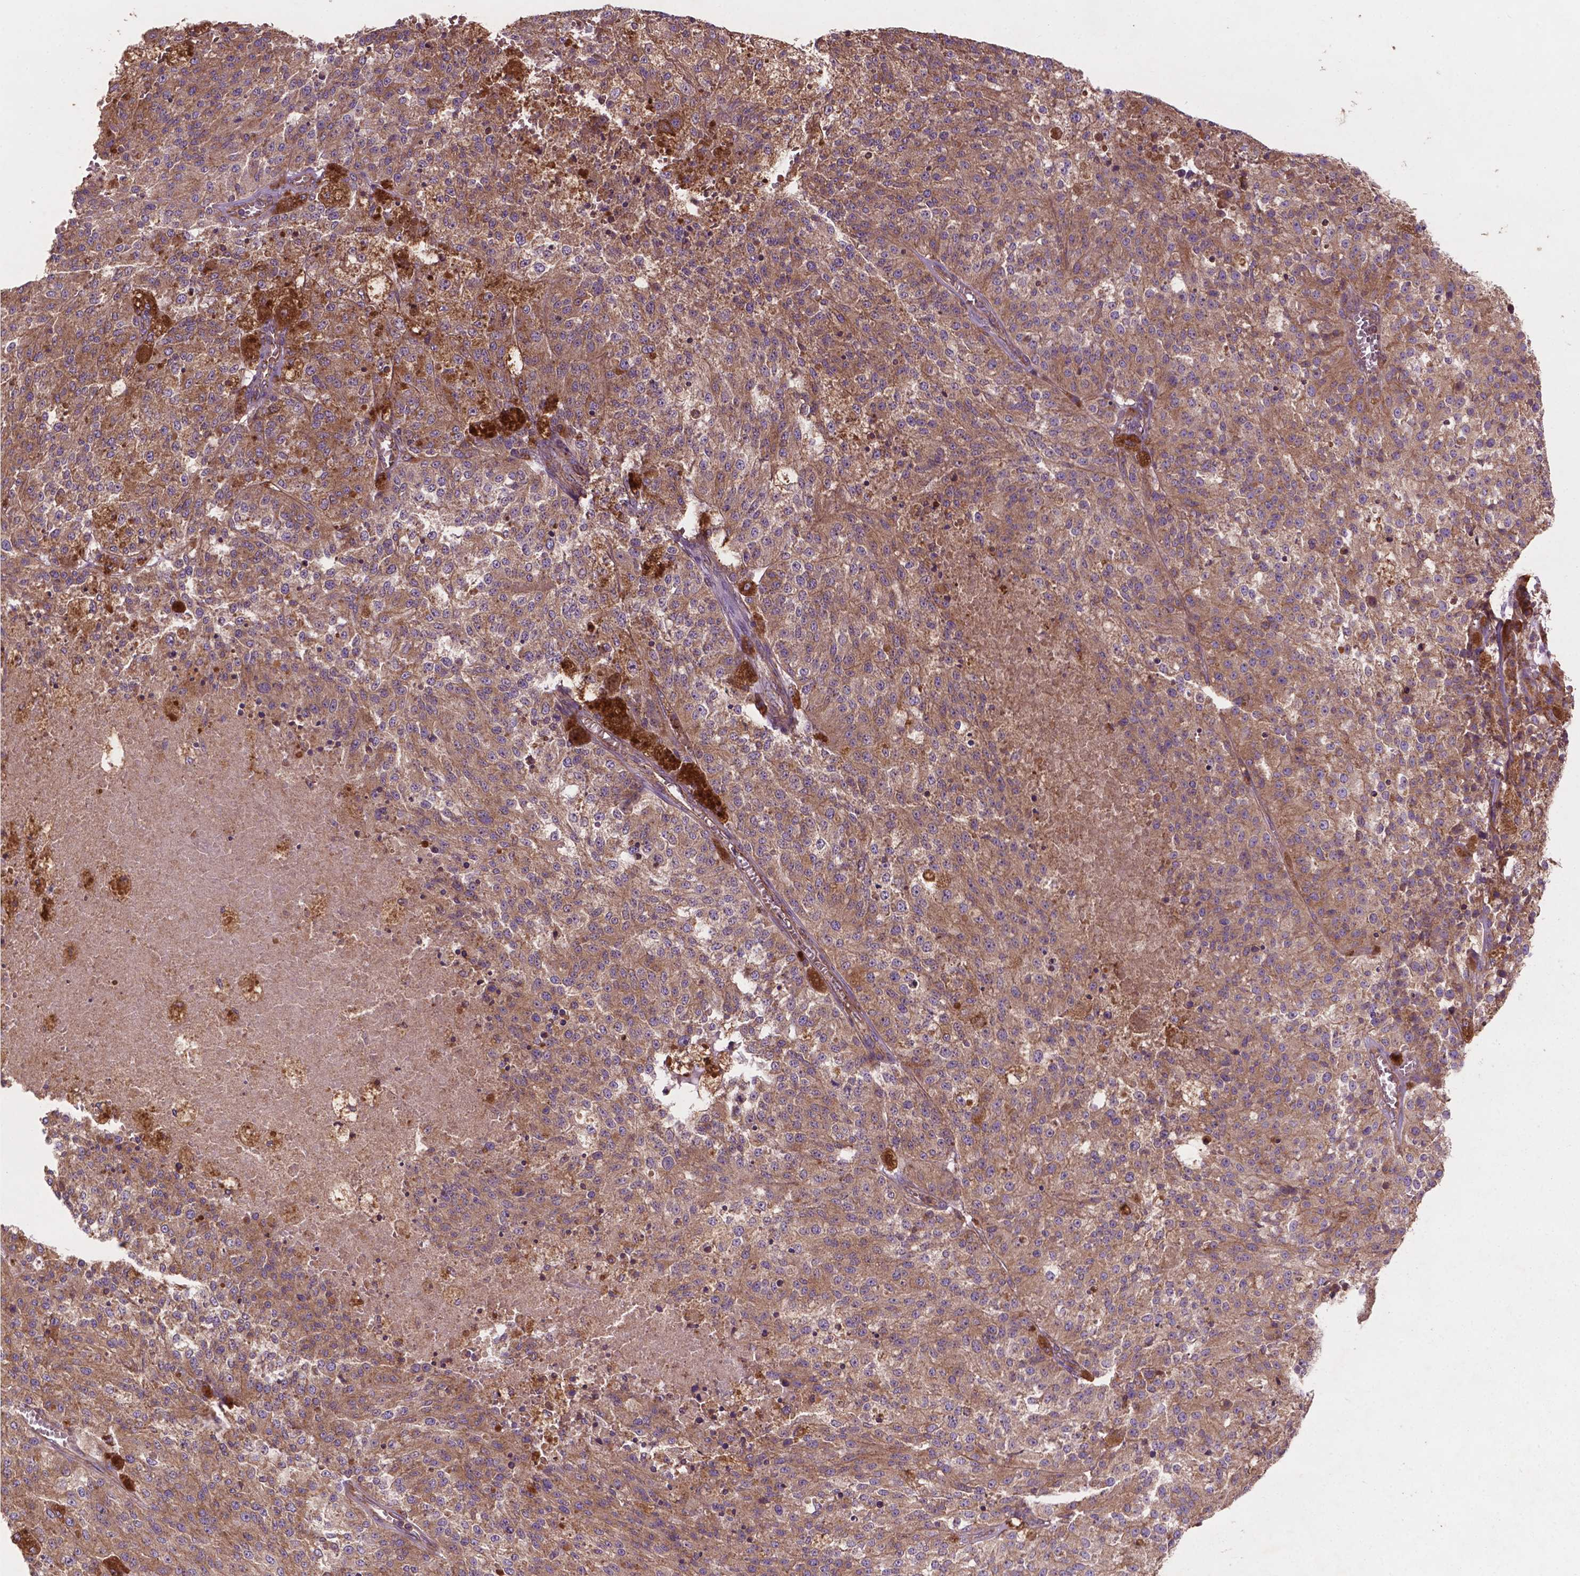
{"staining": {"intensity": "moderate", "quantity": ">75%", "location": "cytoplasmic/membranous"}, "tissue": "melanoma", "cell_type": "Tumor cells", "image_type": "cancer", "snomed": [{"axis": "morphology", "description": "Malignant melanoma, Metastatic site"}, {"axis": "topography", "description": "Lymph node"}], "caption": "Approximately >75% of tumor cells in human melanoma exhibit moderate cytoplasmic/membranous protein positivity as visualized by brown immunohistochemical staining.", "gene": "CCDC71L", "patient": {"sex": "female", "age": 64}}